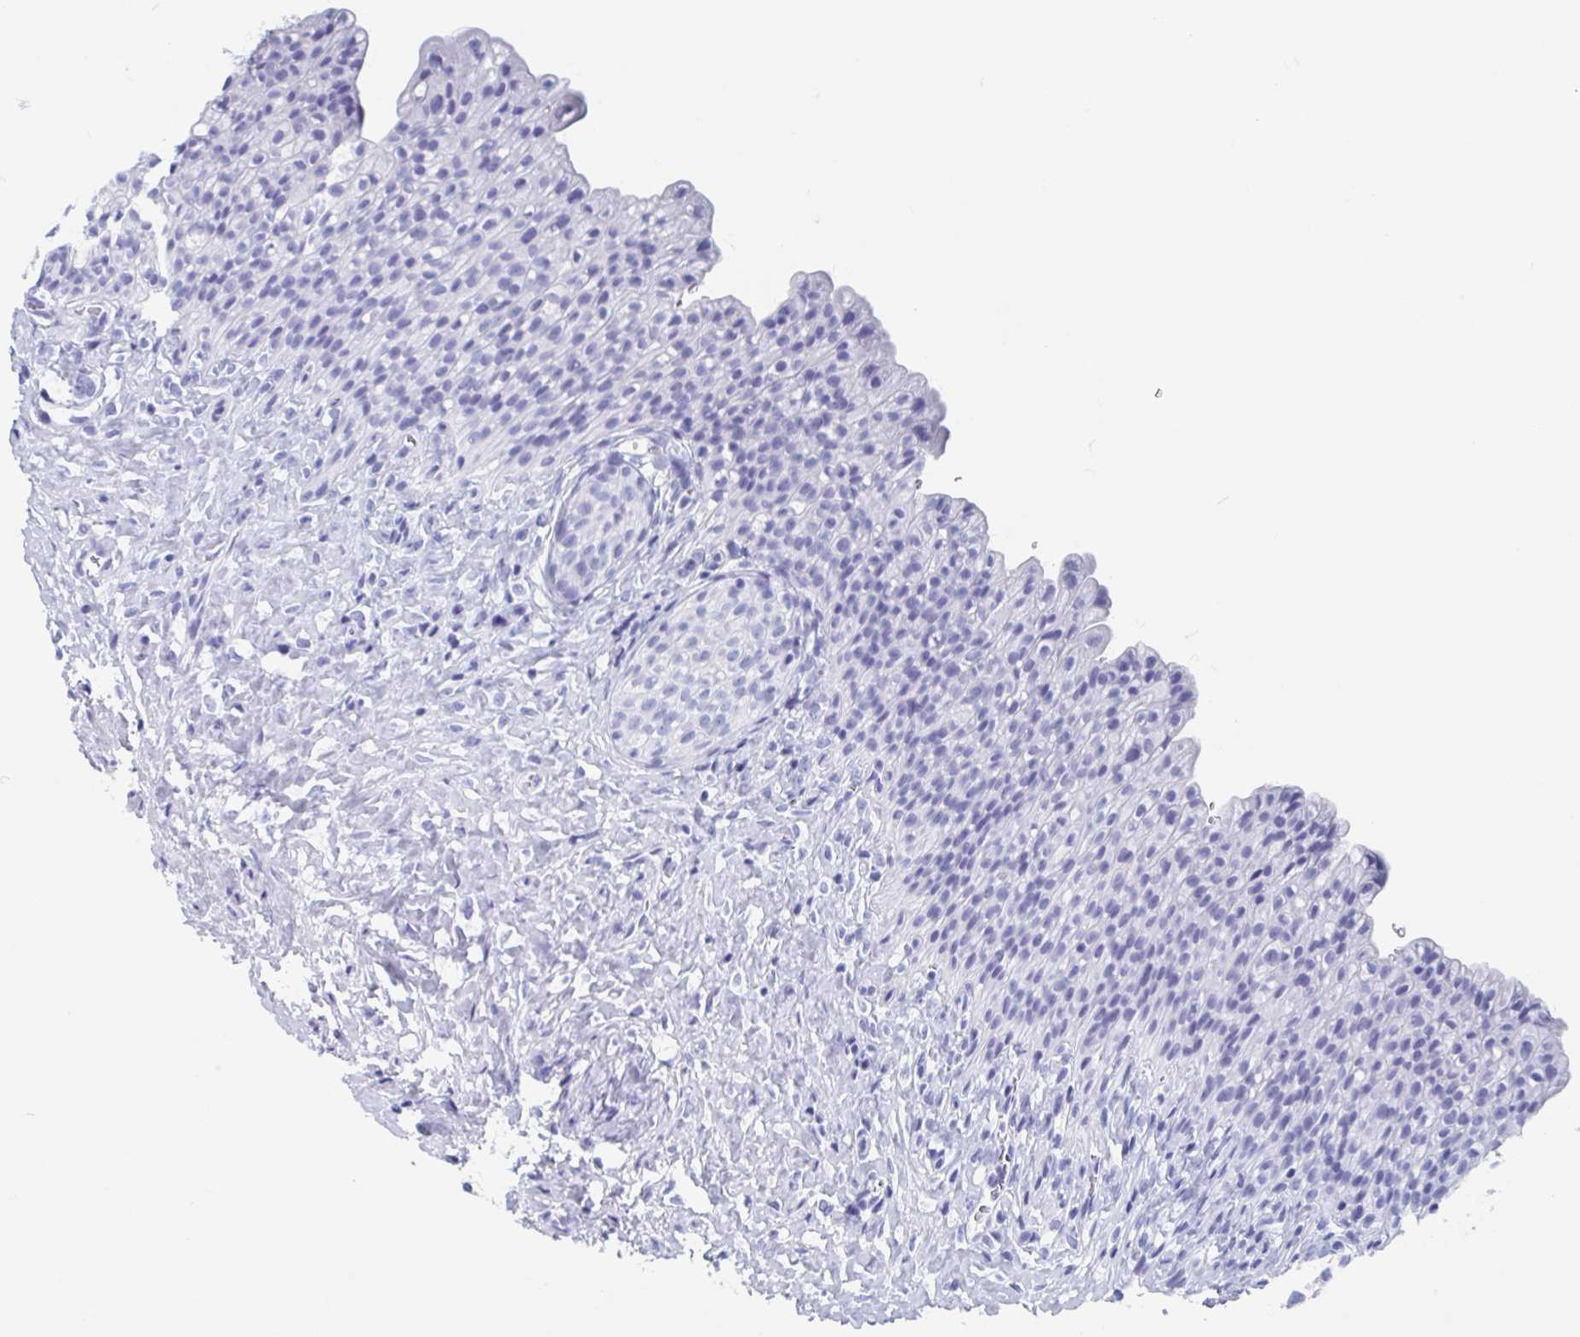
{"staining": {"intensity": "negative", "quantity": "none", "location": "none"}, "tissue": "urinary bladder", "cell_type": "Urothelial cells", "image_type": "normal", "snomed": [{"axis": "morphology", "description": "Normal tissue, NOS"}, {"axis": "topography", "description": "Urinary bladder"}, {"axis": "topography", "description": "Prostate"}], "caption": "The immunohistochemistry micrograph has no significant staining in urothelial cells of urinary bladder. The staining is performed using DAB brown chromogen with nuclei counter-stained in using hematoxylin.", "gene": "HDGFL1", "patient": {"sex": "male", "age": 76}}